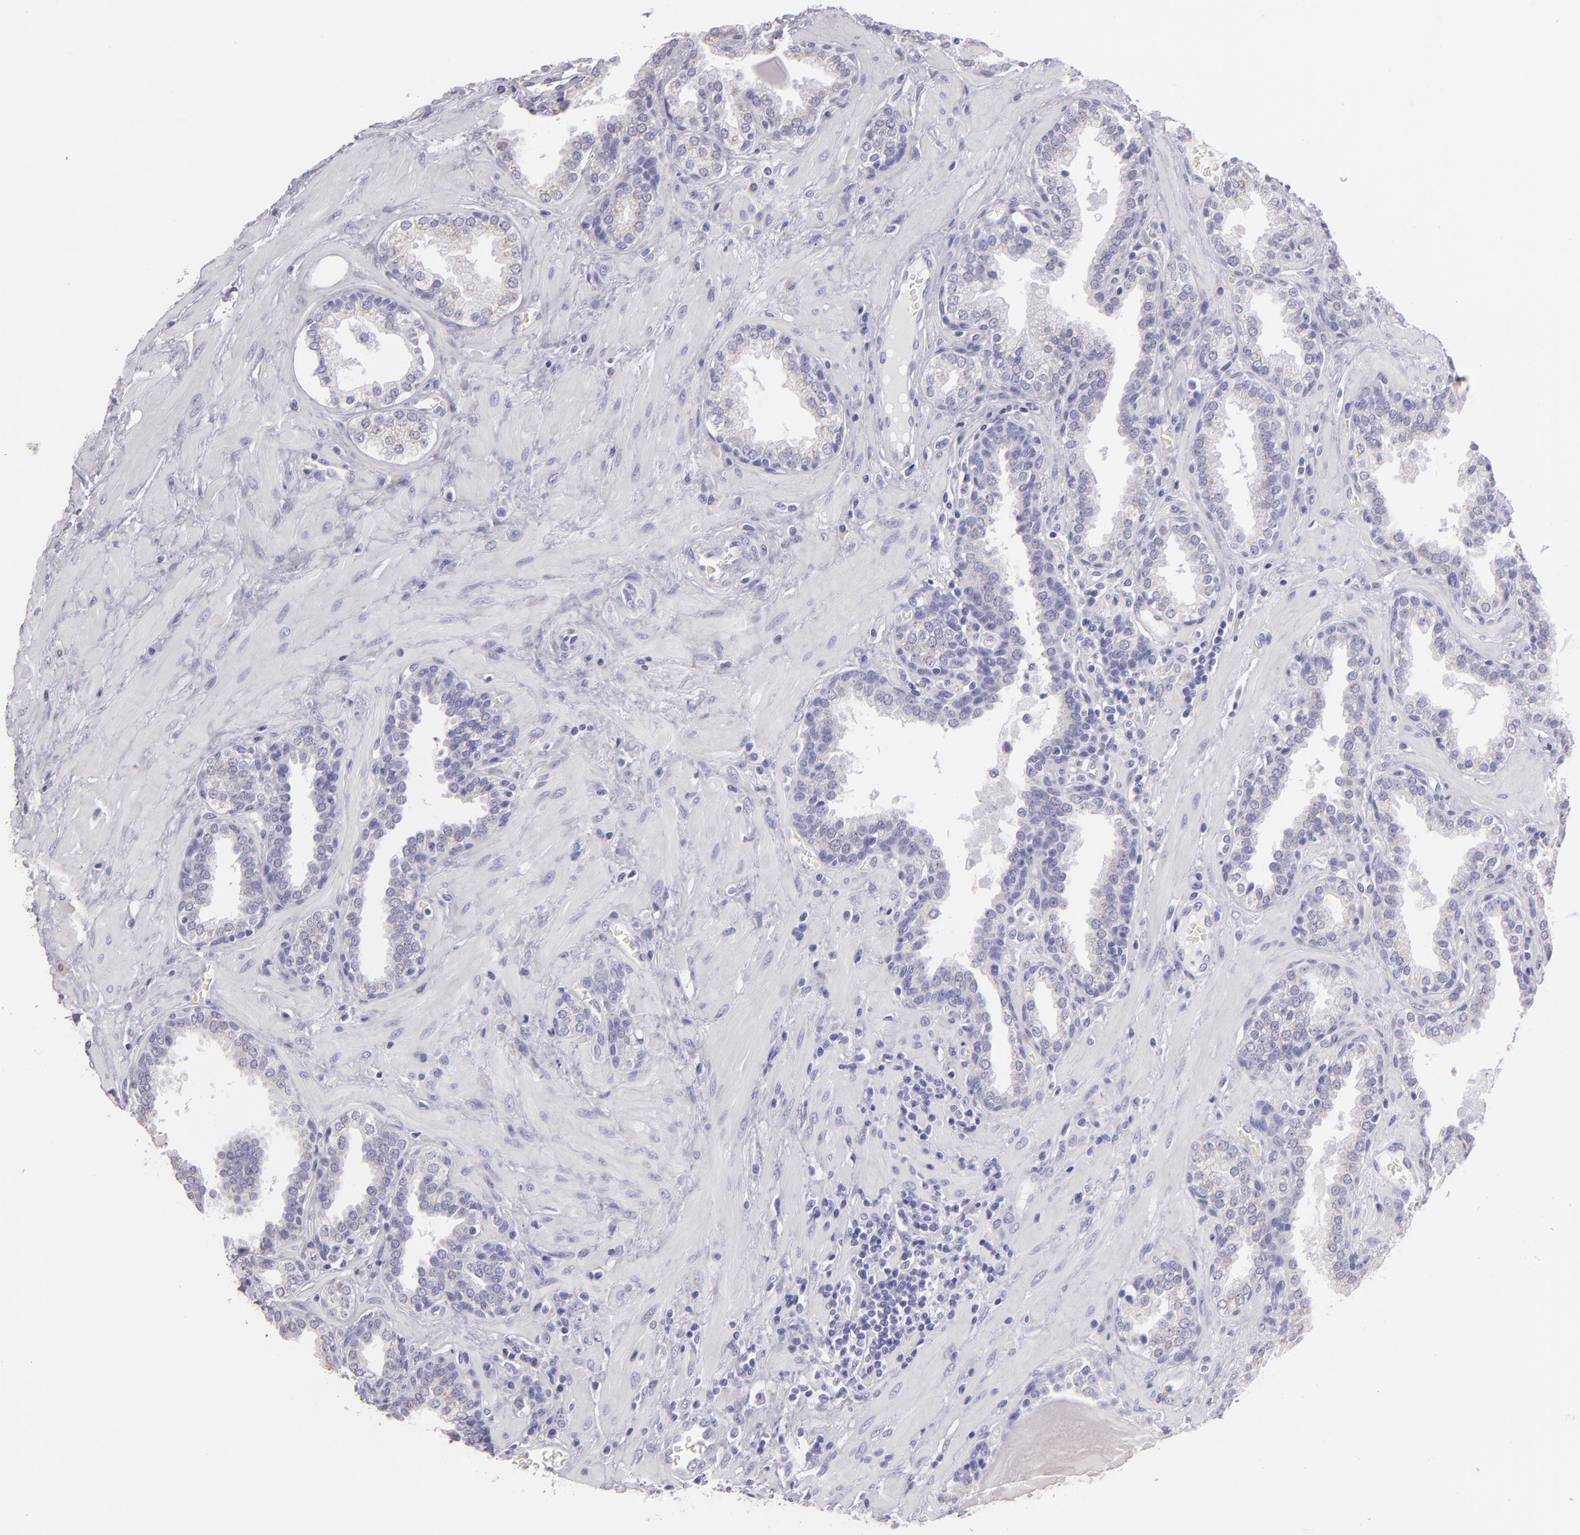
{"staining": {"intensity": "negative", "quantity": "none", "location": "none"}, "tissue": "prostate", "cell_type": "Glandular cells", "image_type": "normal", "snomed": [{"axis": "morphology", "description": "Normal tissue, NOS"}, {"axis": "topography", "description": "Prostate"}], "caption": "IHC photomicrograph of benign prostate stained for a protein (brown), which reveals no positivity in glandular cells.", "gene": "MUC5AC", "patient": {"sex": "male", "age": 51}}